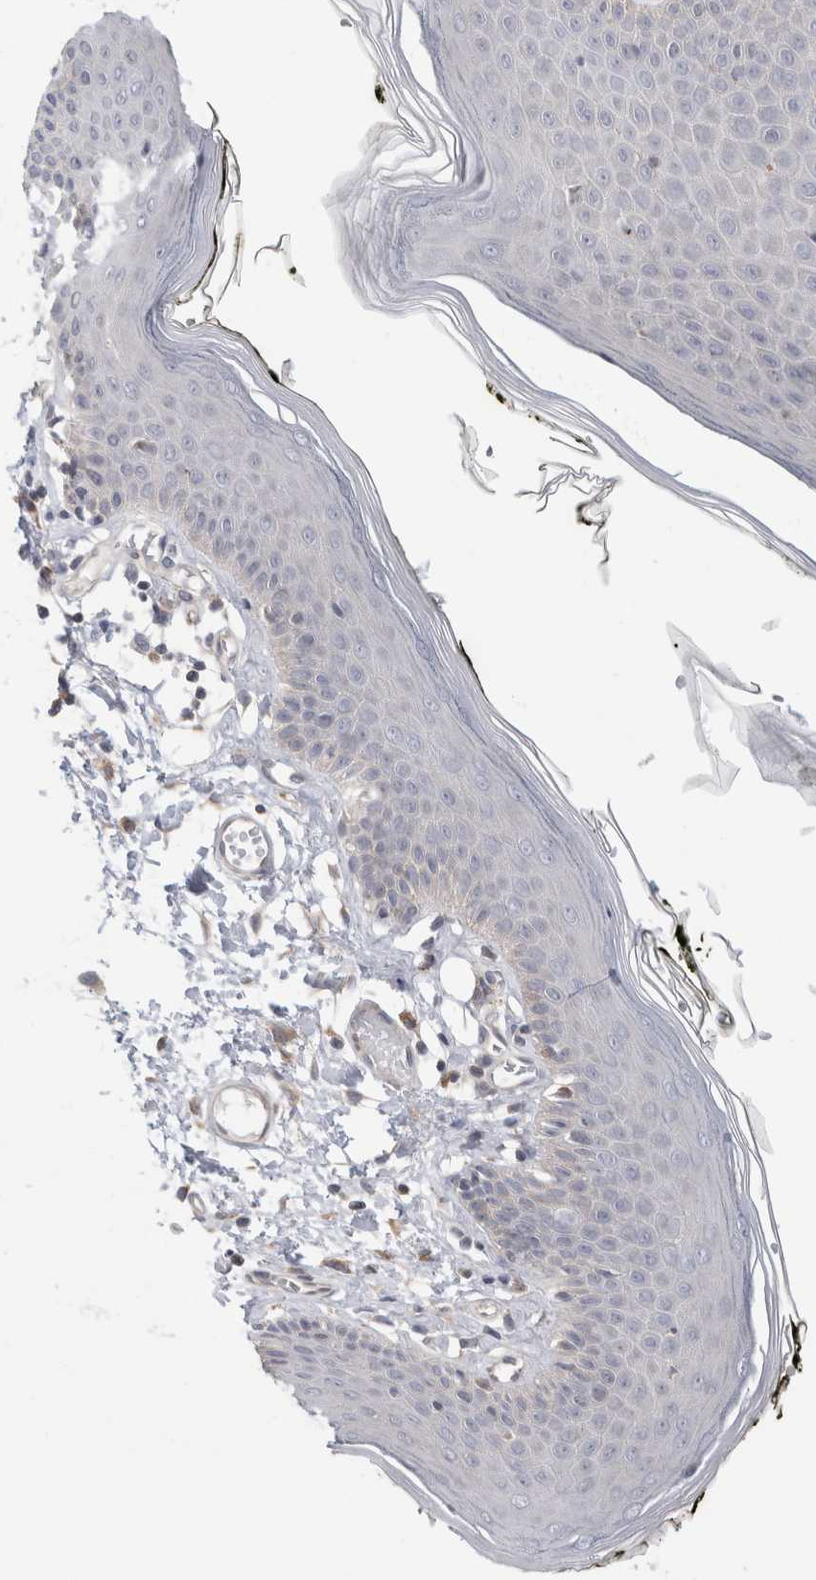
{"staining": {"intensity": "weak", "quantity": "<25%", "location": "cytoplasmic/membranous"}, "tissue": "skin", "cell_type": "Epidermal cells", "image_type": "normal", "snomed": [{"axis": "morphology", "description": "Normal tissue, NOS"}, {"axis": "morphology", "description": "Inflammation, NOS"}, {"axis": "topography", "description": "Vulva"}], "caption": "An immunohistochemistry (IHC) micrograph of normal skin is shown. There is no staining in epidermal cells of skin.", "gene": "SYTL5", "patient": {"sex": "female", "age": 84}}